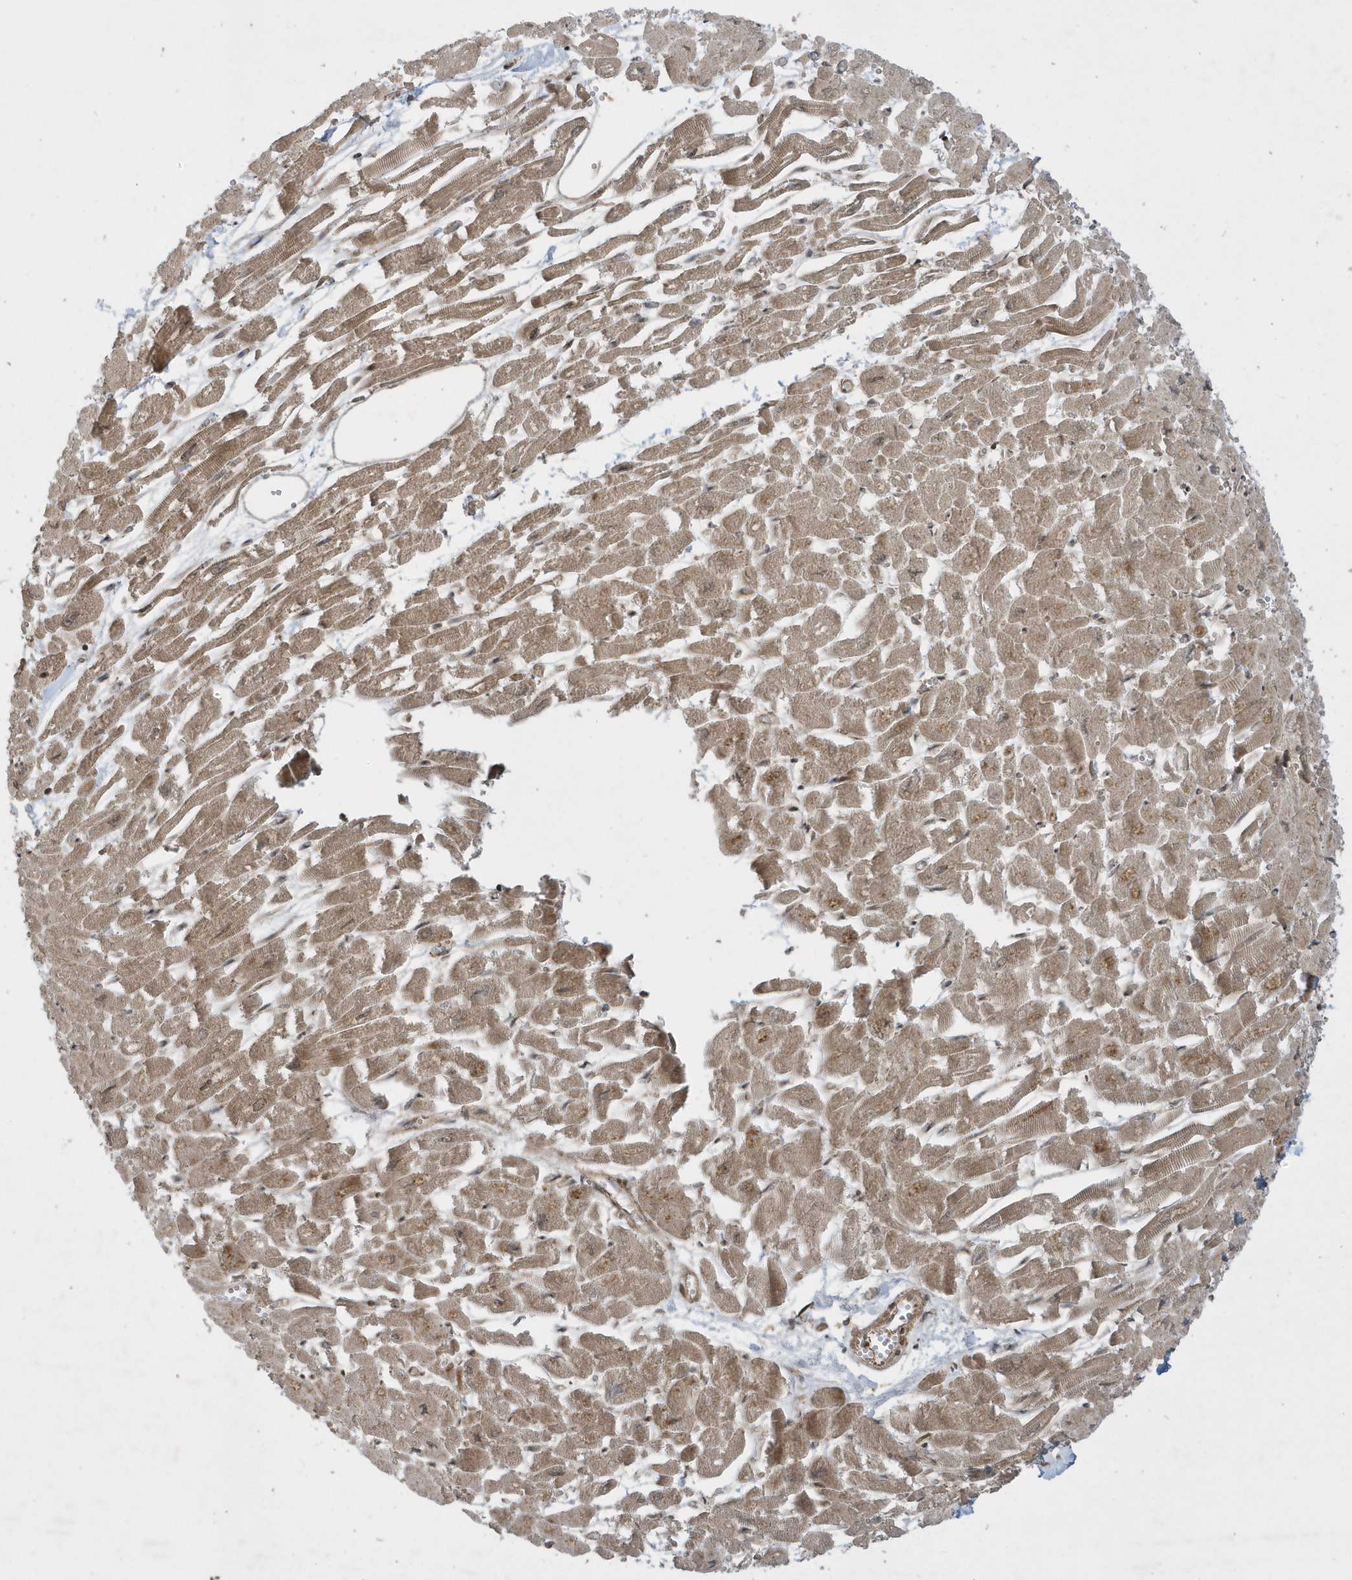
{"staining": {"intensity": "moderate", "quantity": ">75%", "location": "cytoplasmic/membranous"}, "tissue": "heart muscle", "cell_type": "Cardiomyocytes", "image_type": "normal", "snomed": [{"axis": "morphology", "description": "Normal tissue, NOS"}, {"axis": "topography", "description": "Heart"}], "caption": "Immunohistochemical staining of benign heart muscle reveals moderate cytoplasmic/membranous protein positivity in about >75% of cardiomyocytes.", "gene": "STAMBP", "patient": {"sex": "male", "age": 54}}